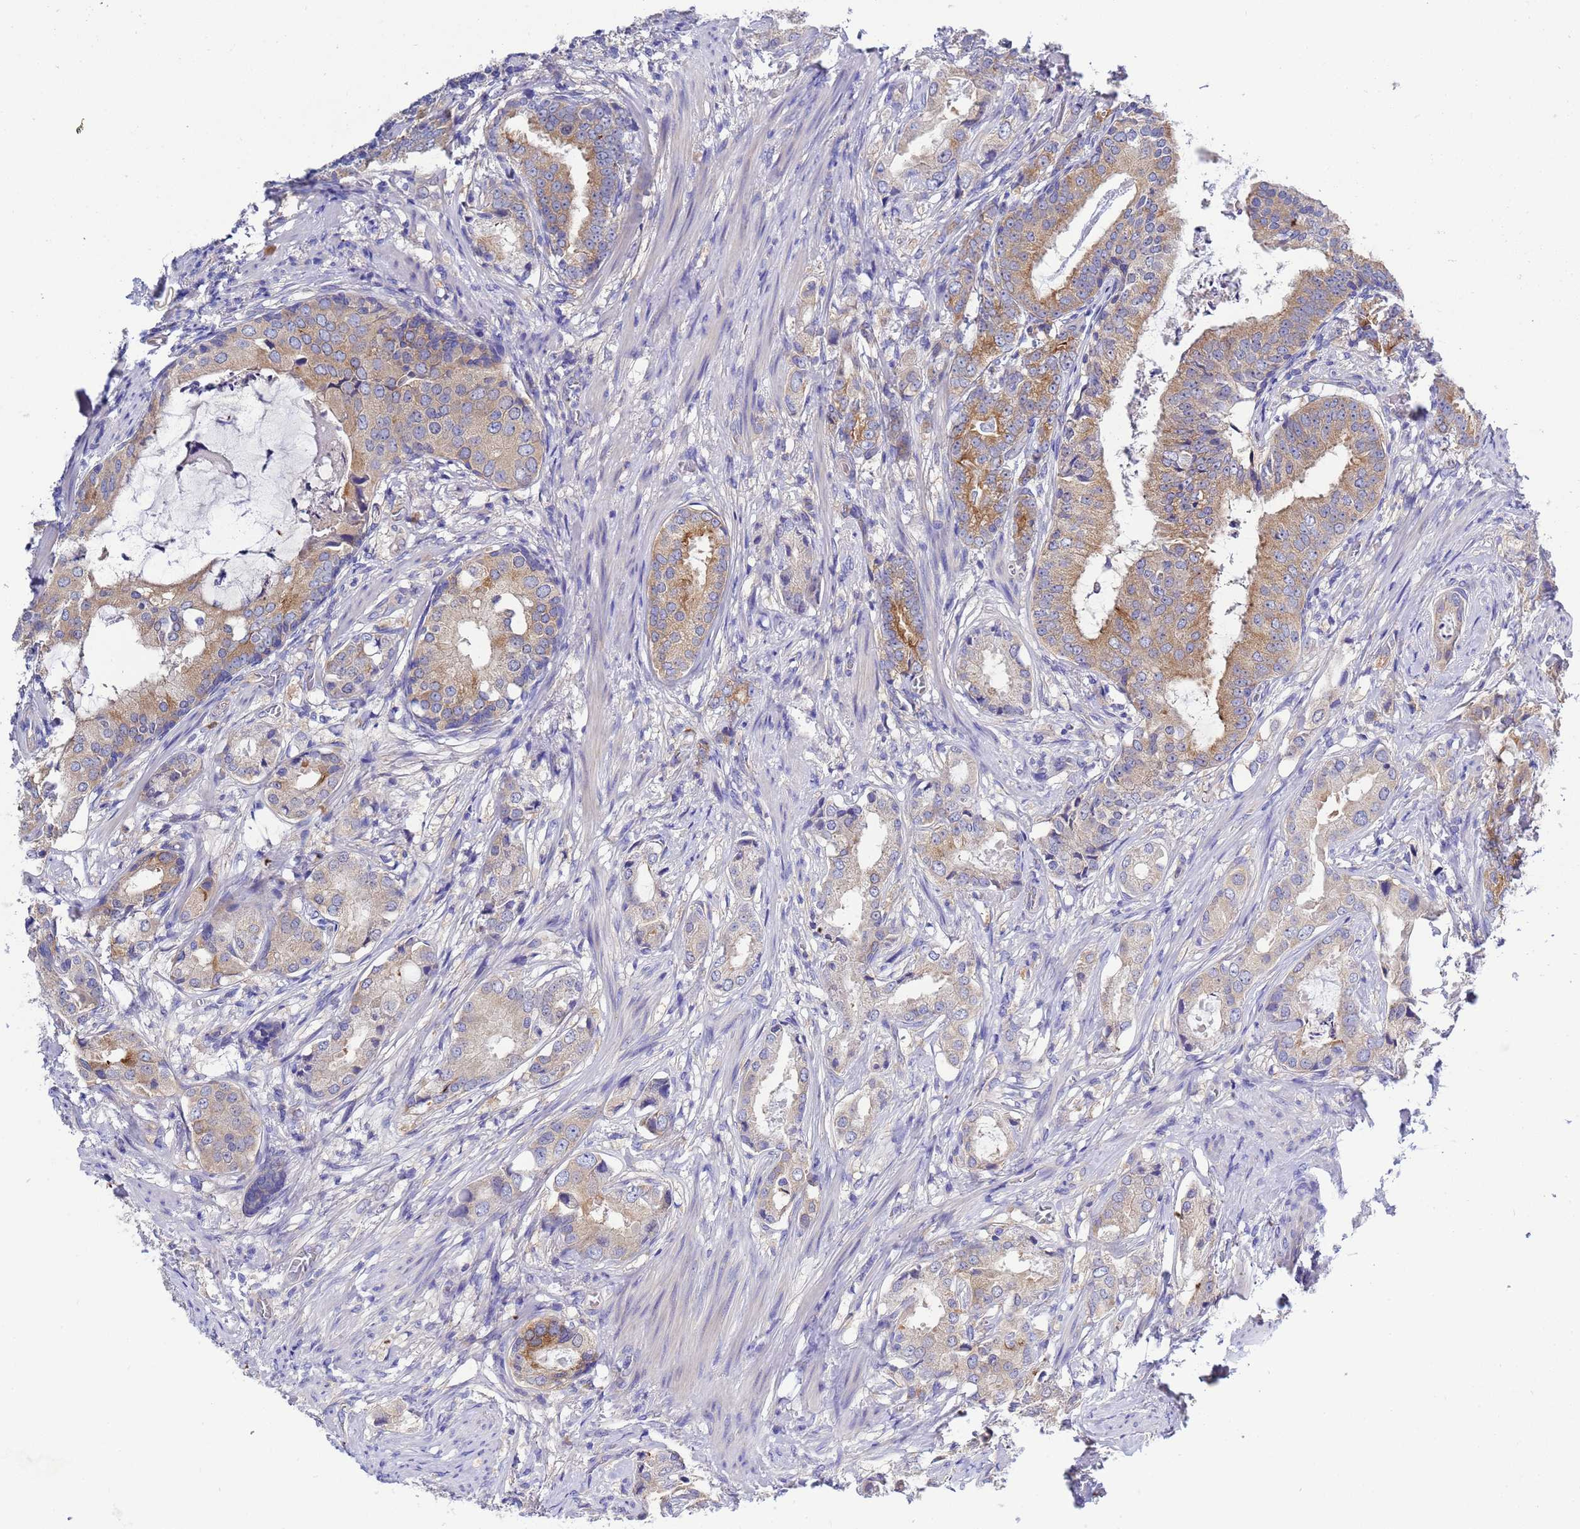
{"staining": {"intensity": "moderate", "quantity": ">75%", "location": "cytoplasmic/membranous"}, "tissue": "prostate cancer", "cell_type": "Tumor cells", "image_type": "cancer", "snomed": [{"axis": "morphology", "description": "Adenocarcinoma, Low grade"}, {"axis": "topography", "description": "Prostate"}], "caption": "Prostate cancer (low-grade adenocarcinoma) was stained to show a protein in brown. There is medium levels of moderate cytoplasmic/membranous positivity in about >75% of tumor cells.", "gene": "RC3H2", "patient": {"sex": "male", "age": 71}}